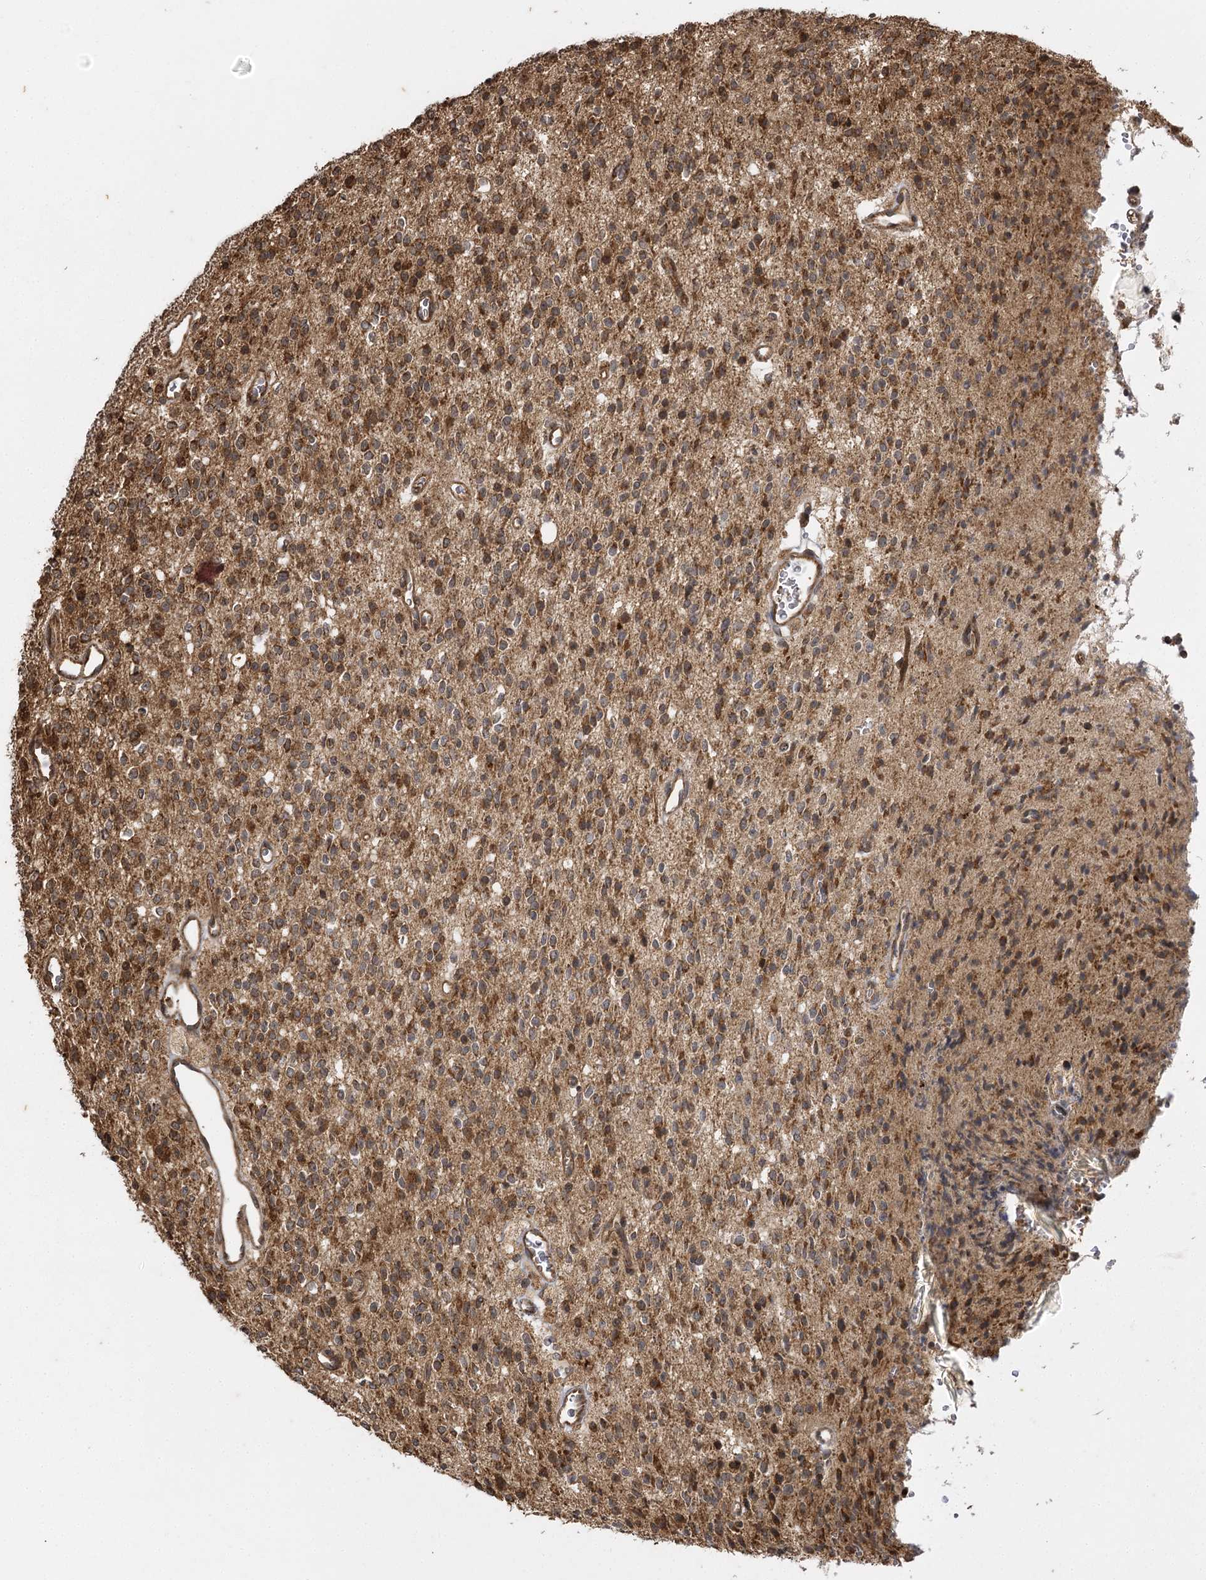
{"staining": {"intensity": "moderate", "quantity": ">75%", "location": "cytoplasmic/membranous"}, "tissue": "glioma", "cell_type": "Tumor cells", "image_type": "cancer", "snomed": [{"axis": "morphology", "description": "Glioma, malignant, High grade"}, {"axis": "topography", "description": "Brain"}], "caption": "This histopathology image displays IHC staining of glioma, with medium moderate cytoplasmic/membranous staining in about >75% of tumor cells.", "gene": "IL11RA", "patient": {"sex": "male", "age": 34}}